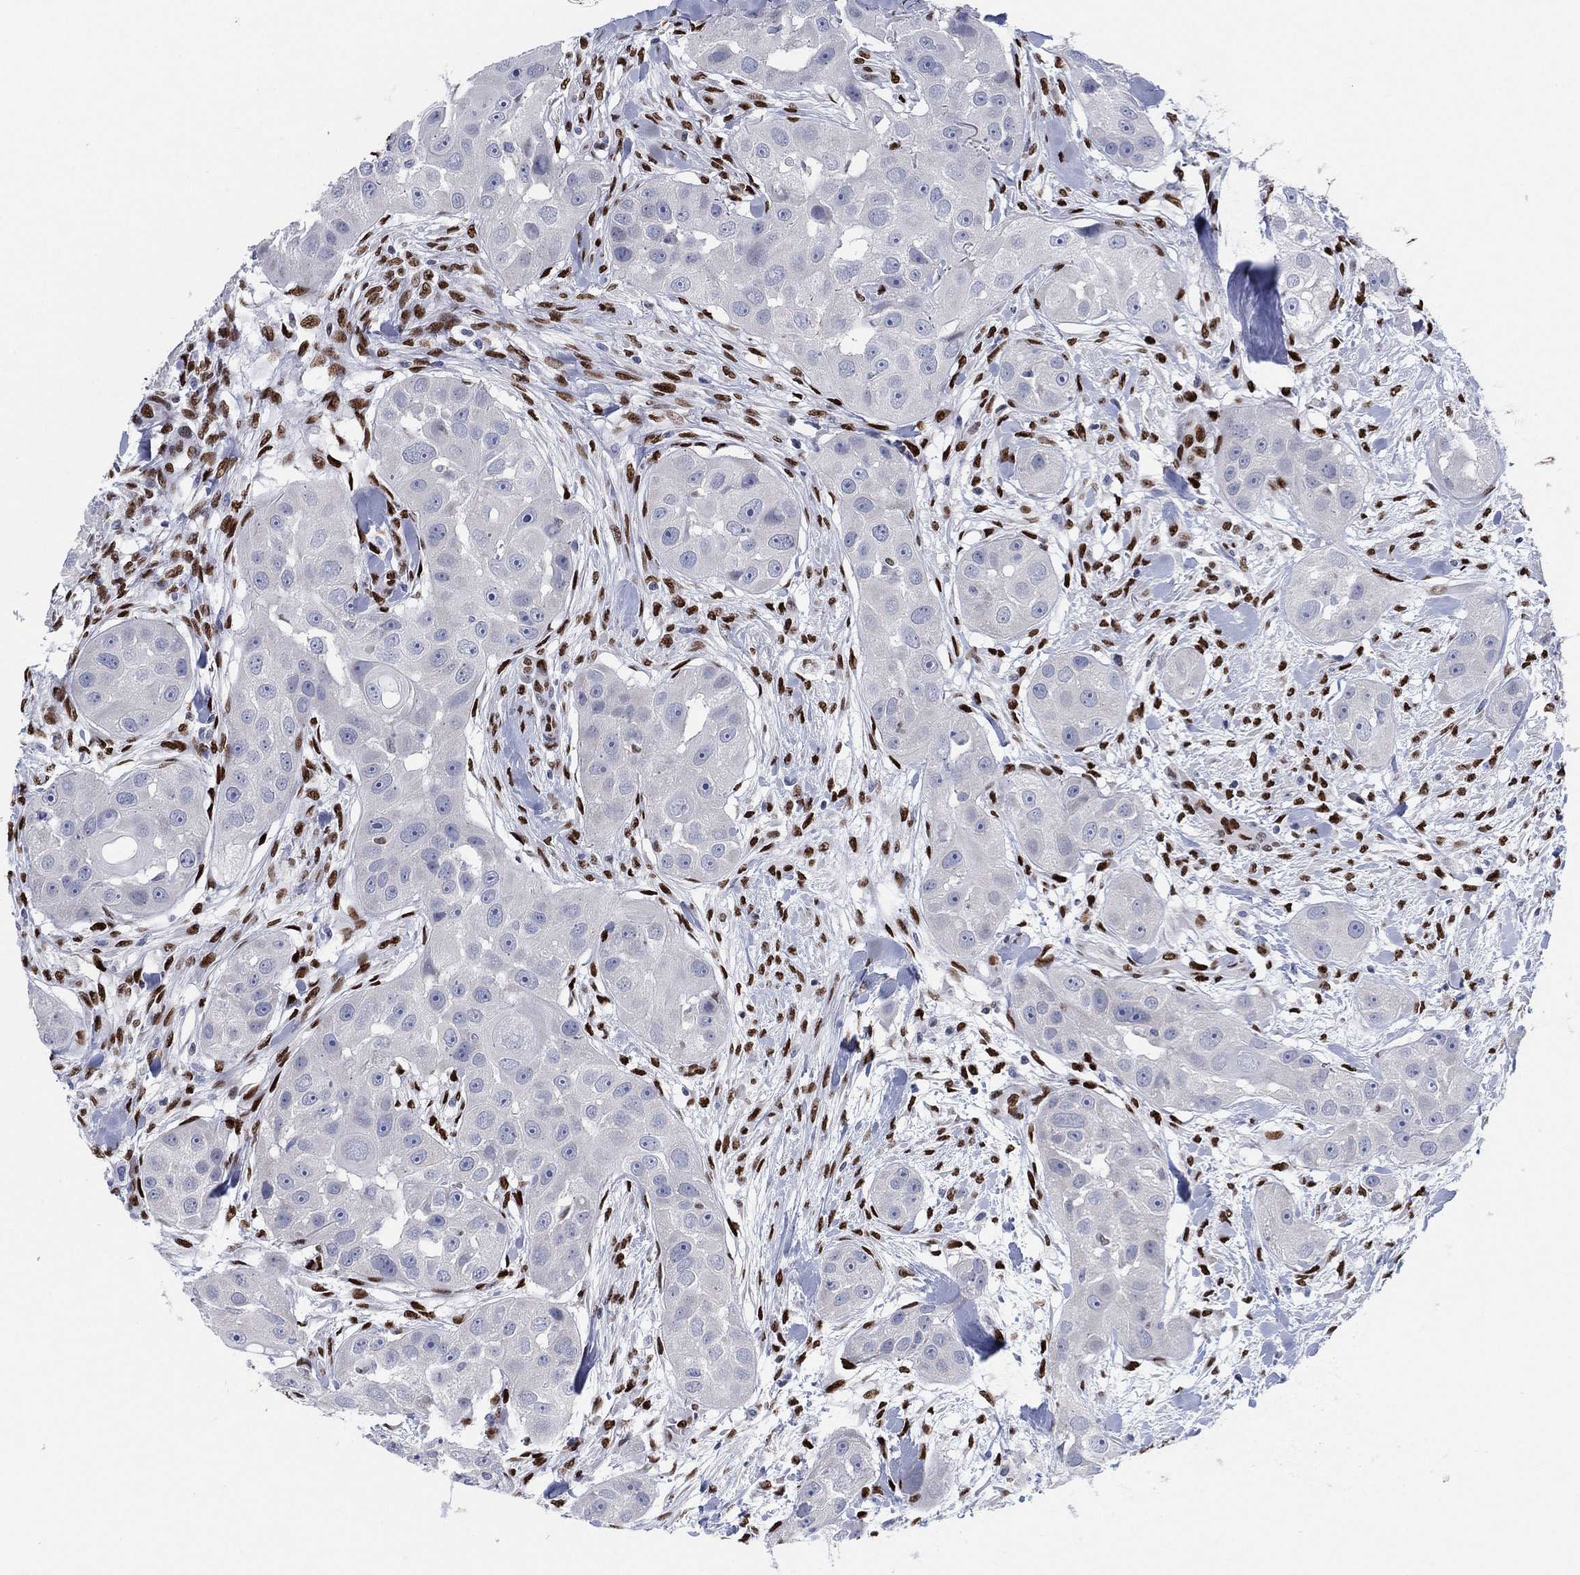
{"staining": {"intensity": "negative", "quantity": "none", "location": "none"}, "tissue": "head and neck cancer", "cell_type": "Tumor cells", "image_type": "cancer", "snomed": [{"axis": "morphology", "description": "Squamous cell carcinoma, NOS"}, {"axis": "topography", "description": "Head-Neck"}], "caption": "Human squamous cell carcinoma (head and neck) stained for a protein using immunohistochemistry (IHC) demonstrates no positivity in tumor cells.", "gene": "ZEB1", "patient": {"sex": "male", "age": 51}}